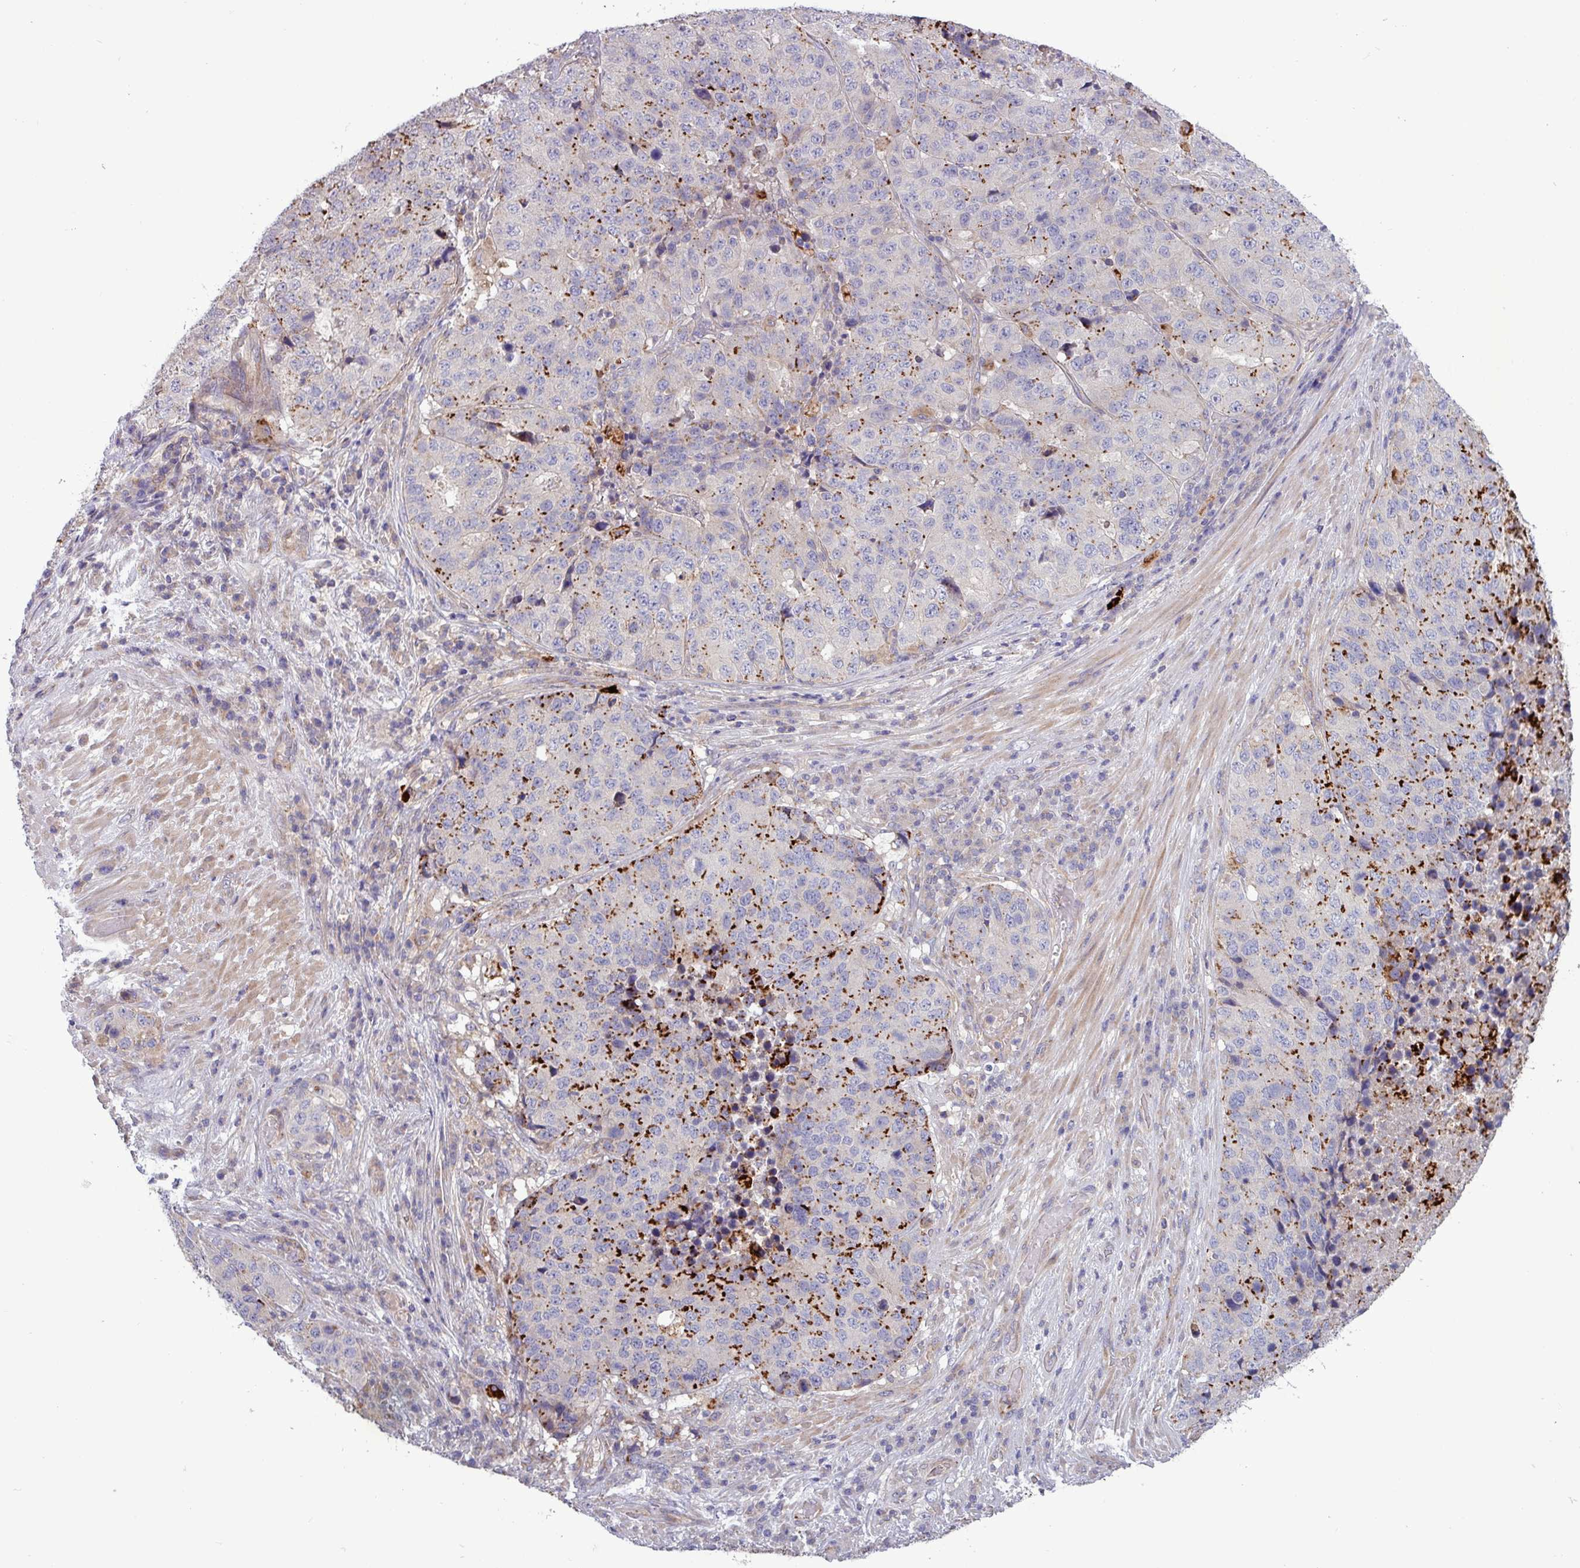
{"staining": {"intensity": "strong", "quantity": "<25%", "location": "cytoplasmic/membranous"}, "tissue": "stomach cancer", "cell_type": "Tumor cells", "image_type": "cancer", "snomed": [{"axis": "morphology", "description": "Adenocarcinoma, NOS"}, {"axis": "topography", "description": "Stomach"}], "caption": "Stomach adenocarcinoma stained for a protein displays strong cytoplasmic/membranous positivity in tumor cells. (DAB (3,3'-diaminobenzidine) = brown stain, brightfield microscopy at high magnification).", "gene": "PLIN2", "patient": {"sex": "male", "age": 71}}